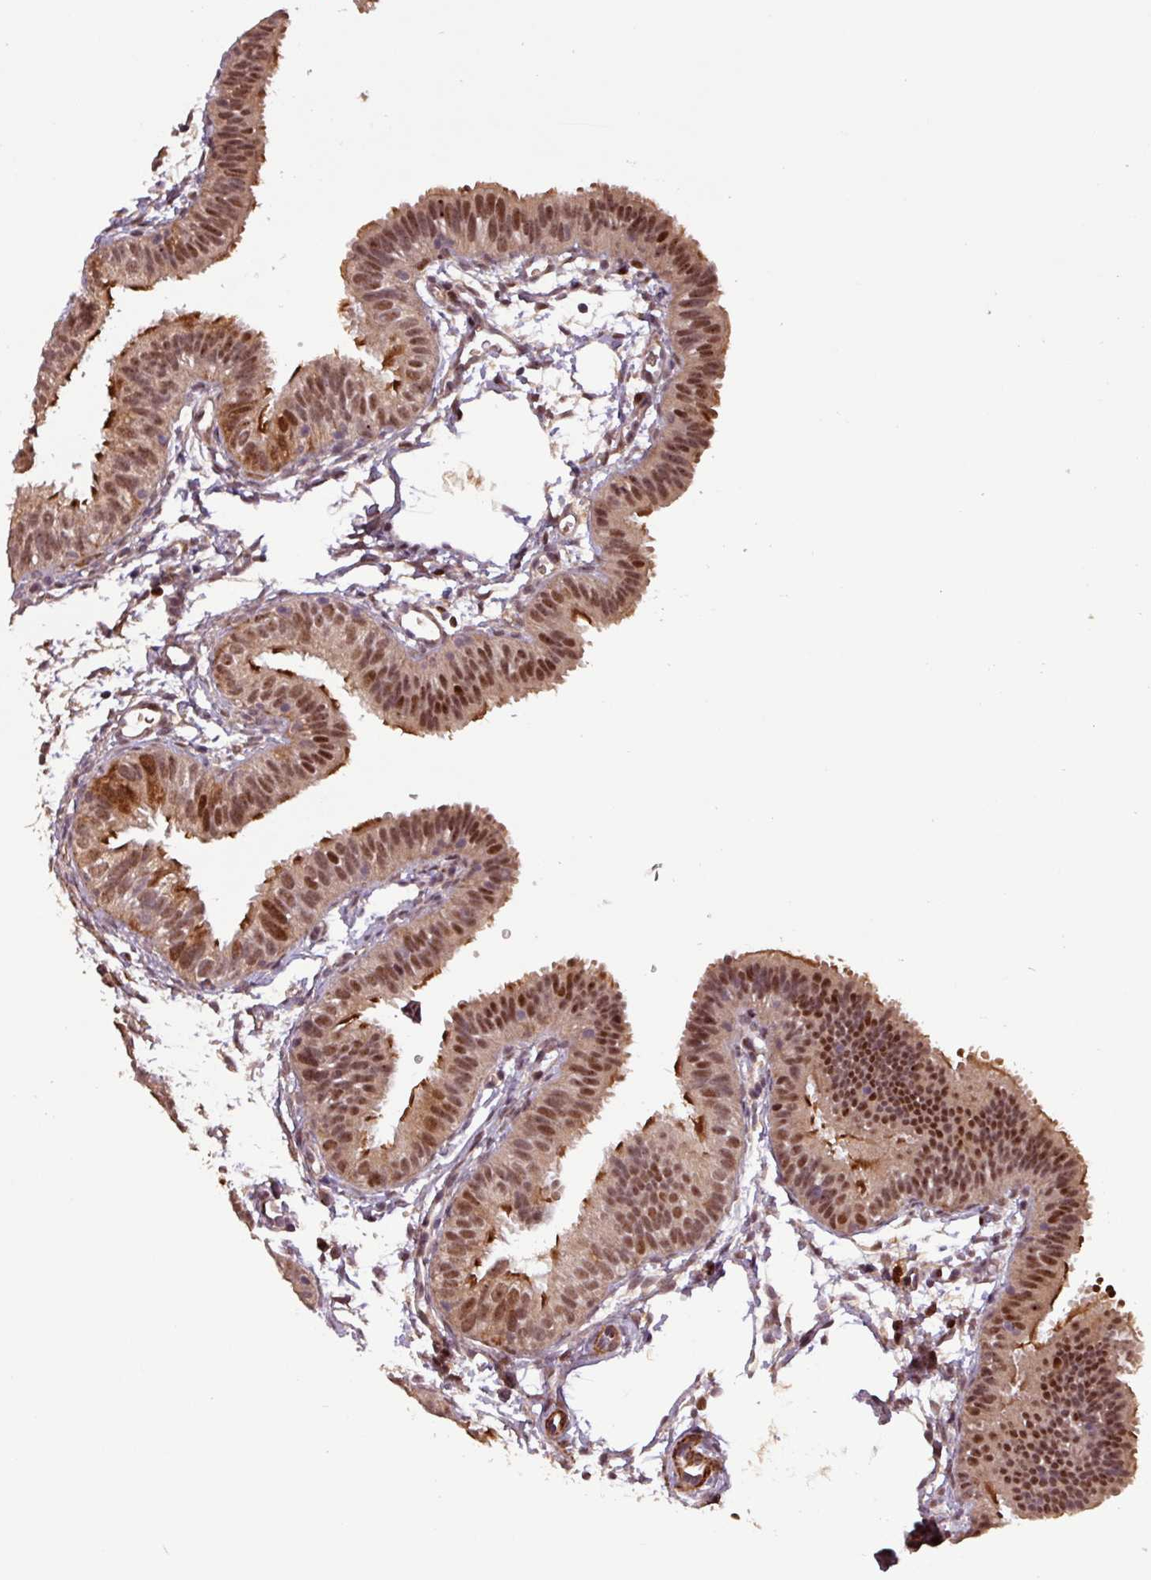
{"staining": {"intensity": "moderate", "quantity": ">75%", "location": "cytoplasmic/membranous,nuclear"}, "tissue": "fallopian tube", "cell_type": "Glandular cells", "image_type": "normal", "snomed": [{"axis": "morphology", "description": "Normal tissue, NOS"}, {"axis": "topography", "description": "Fallopian tube"}], "caption": "Immunohistochemistry (DAB (3,3'-diaminobenzidine)) staining of normal human fallopian tube demonstrates moderate cytoplasmic/membranous,nuclear protein expression in approximately >75% of glandular cells.", "gene": "SLC22A24", "patient": {"sex": "female", "age": 35}}